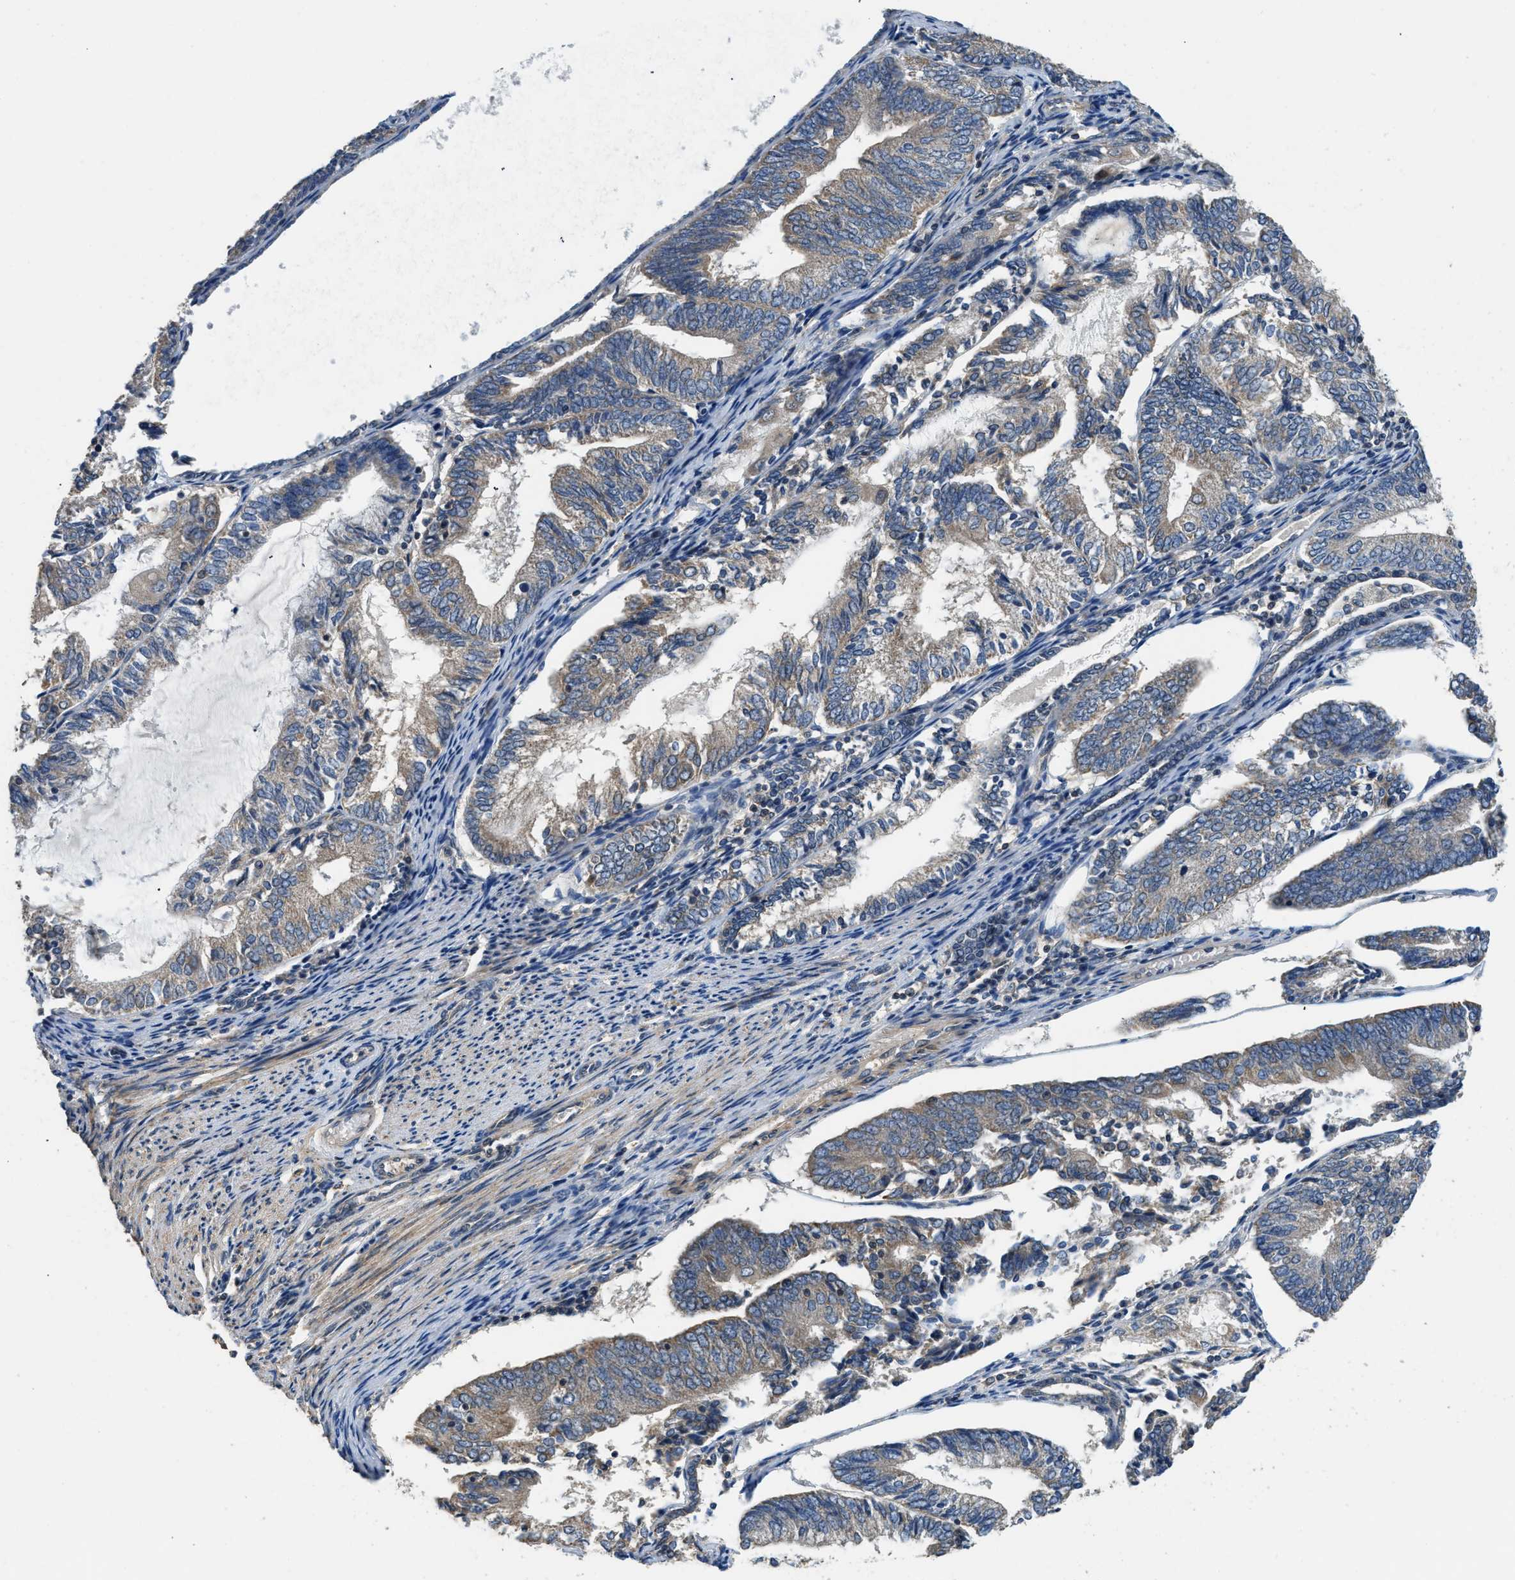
{"staining": {"intensity": "moderate", "quantity": ">75%", "location": "cytoplasmic/membranous"}, "tissue": "endometrial cancer", "cell_type": "Tumor cells", "image_type": "cancer", "snomed": [{"axis": "morphology", "description": "Adenocarcinoma, NOS"}, {"axis": "topography", "description": "Endometrium"}], "caption": "This histopathology image reveals immunohistochemistry (IHC) staining of human adenocarcinoma (endometrial), with medium moderate cytoplasmic/membranous expression in about >75% of tumor cells.", "gene": "SSH2", "patient": {"sex": "female", "age": 81}}